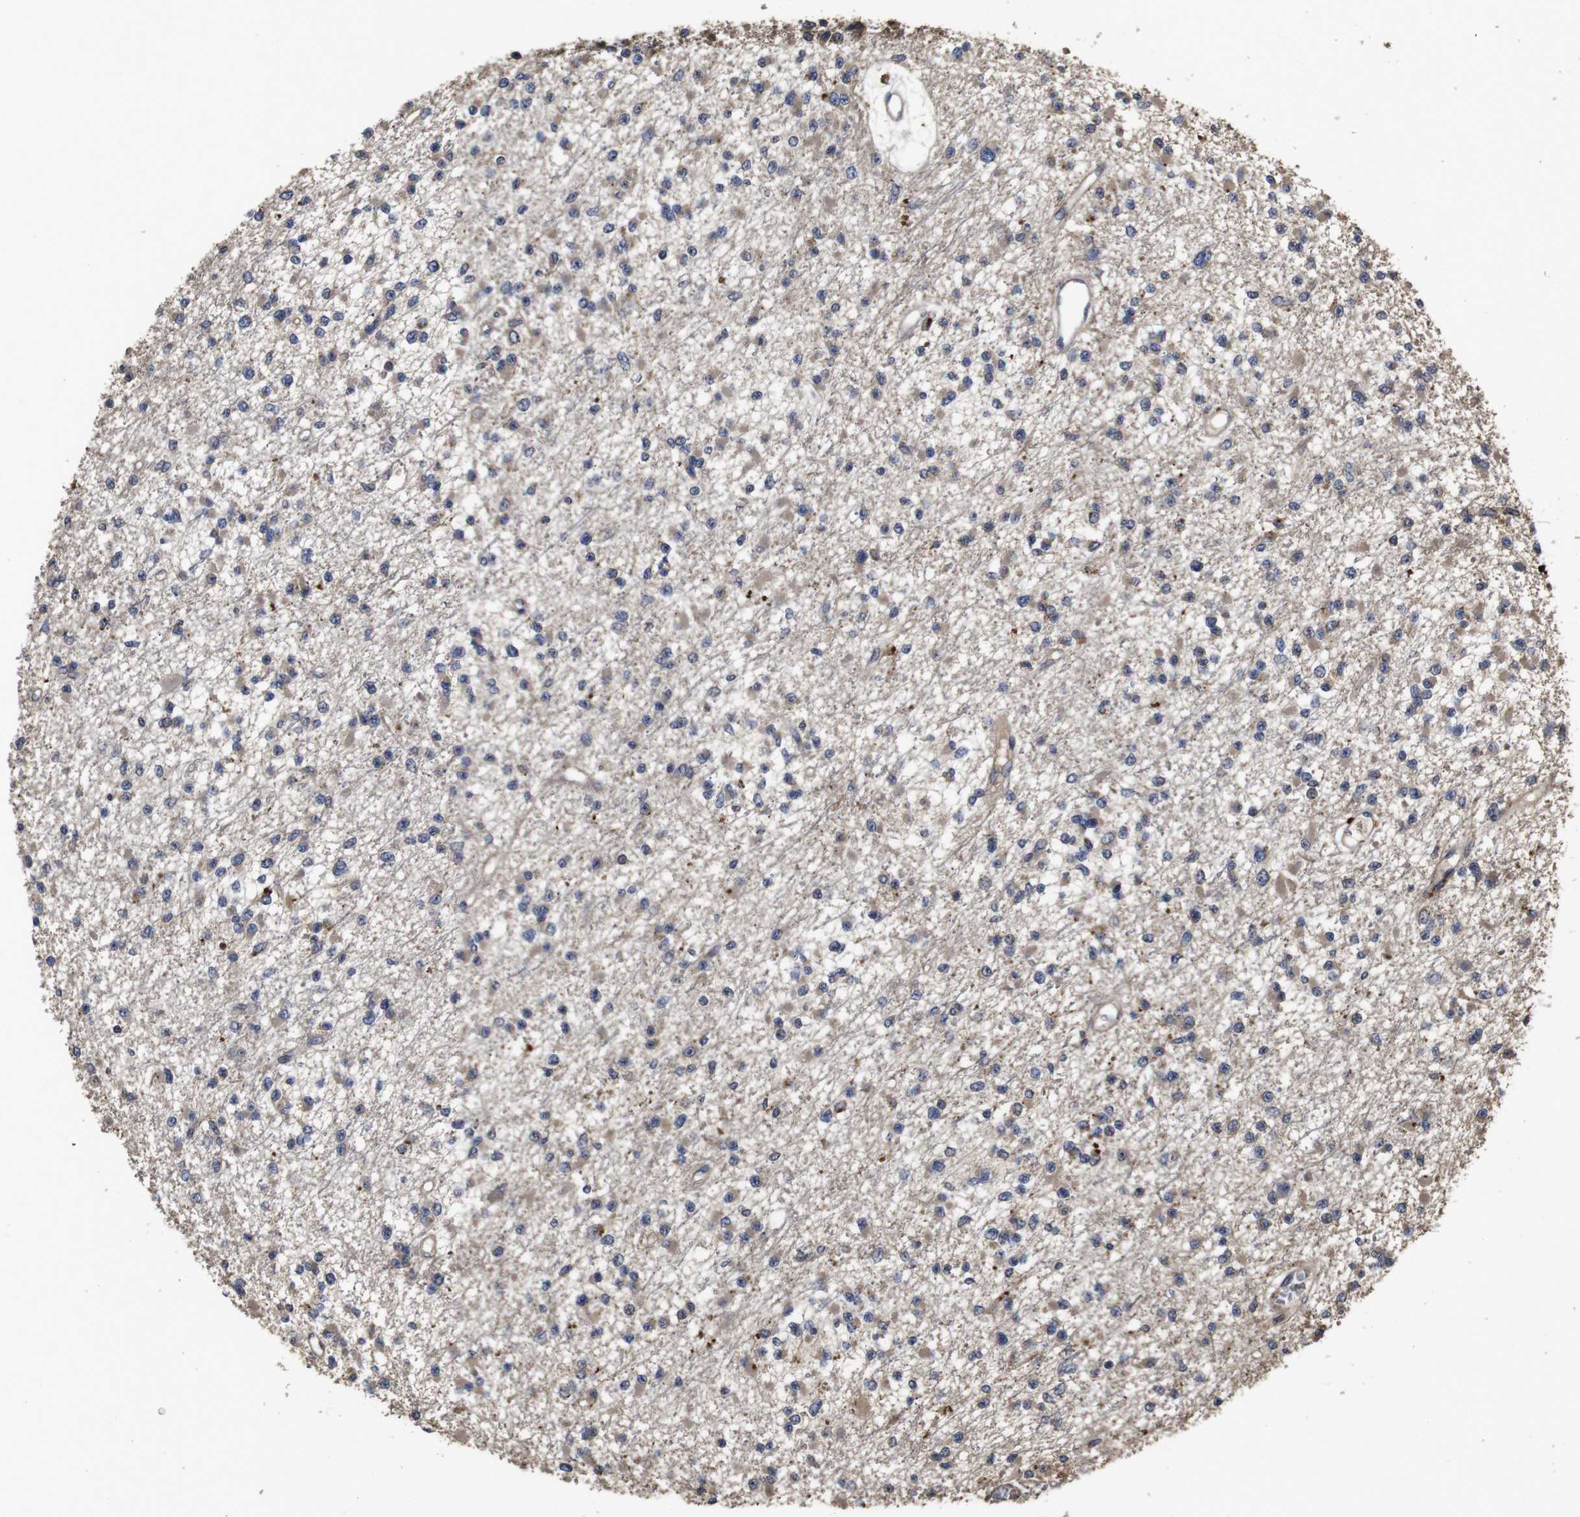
{"staining": {"intensity": "weak", "quantity": ">75%", "location": "cytoplasmic/membranous"}, "tissue": "glioma", "cell_type": "Tumor cells", "image_type": "cancer", "snomed": [{"axis": "morphology", "description": "Glioma, malignant, Low grade"}, {"axis": "topography", "description": "Brain"}], "caption": "Immunohistochemical staining of human glioma demonstrates low levels of weak cytoplasmic/membranous protein expression in approximately >75% of tumor cells.", "gene": "PTPN14", "patient": {"sex": "female", "age": 22}}